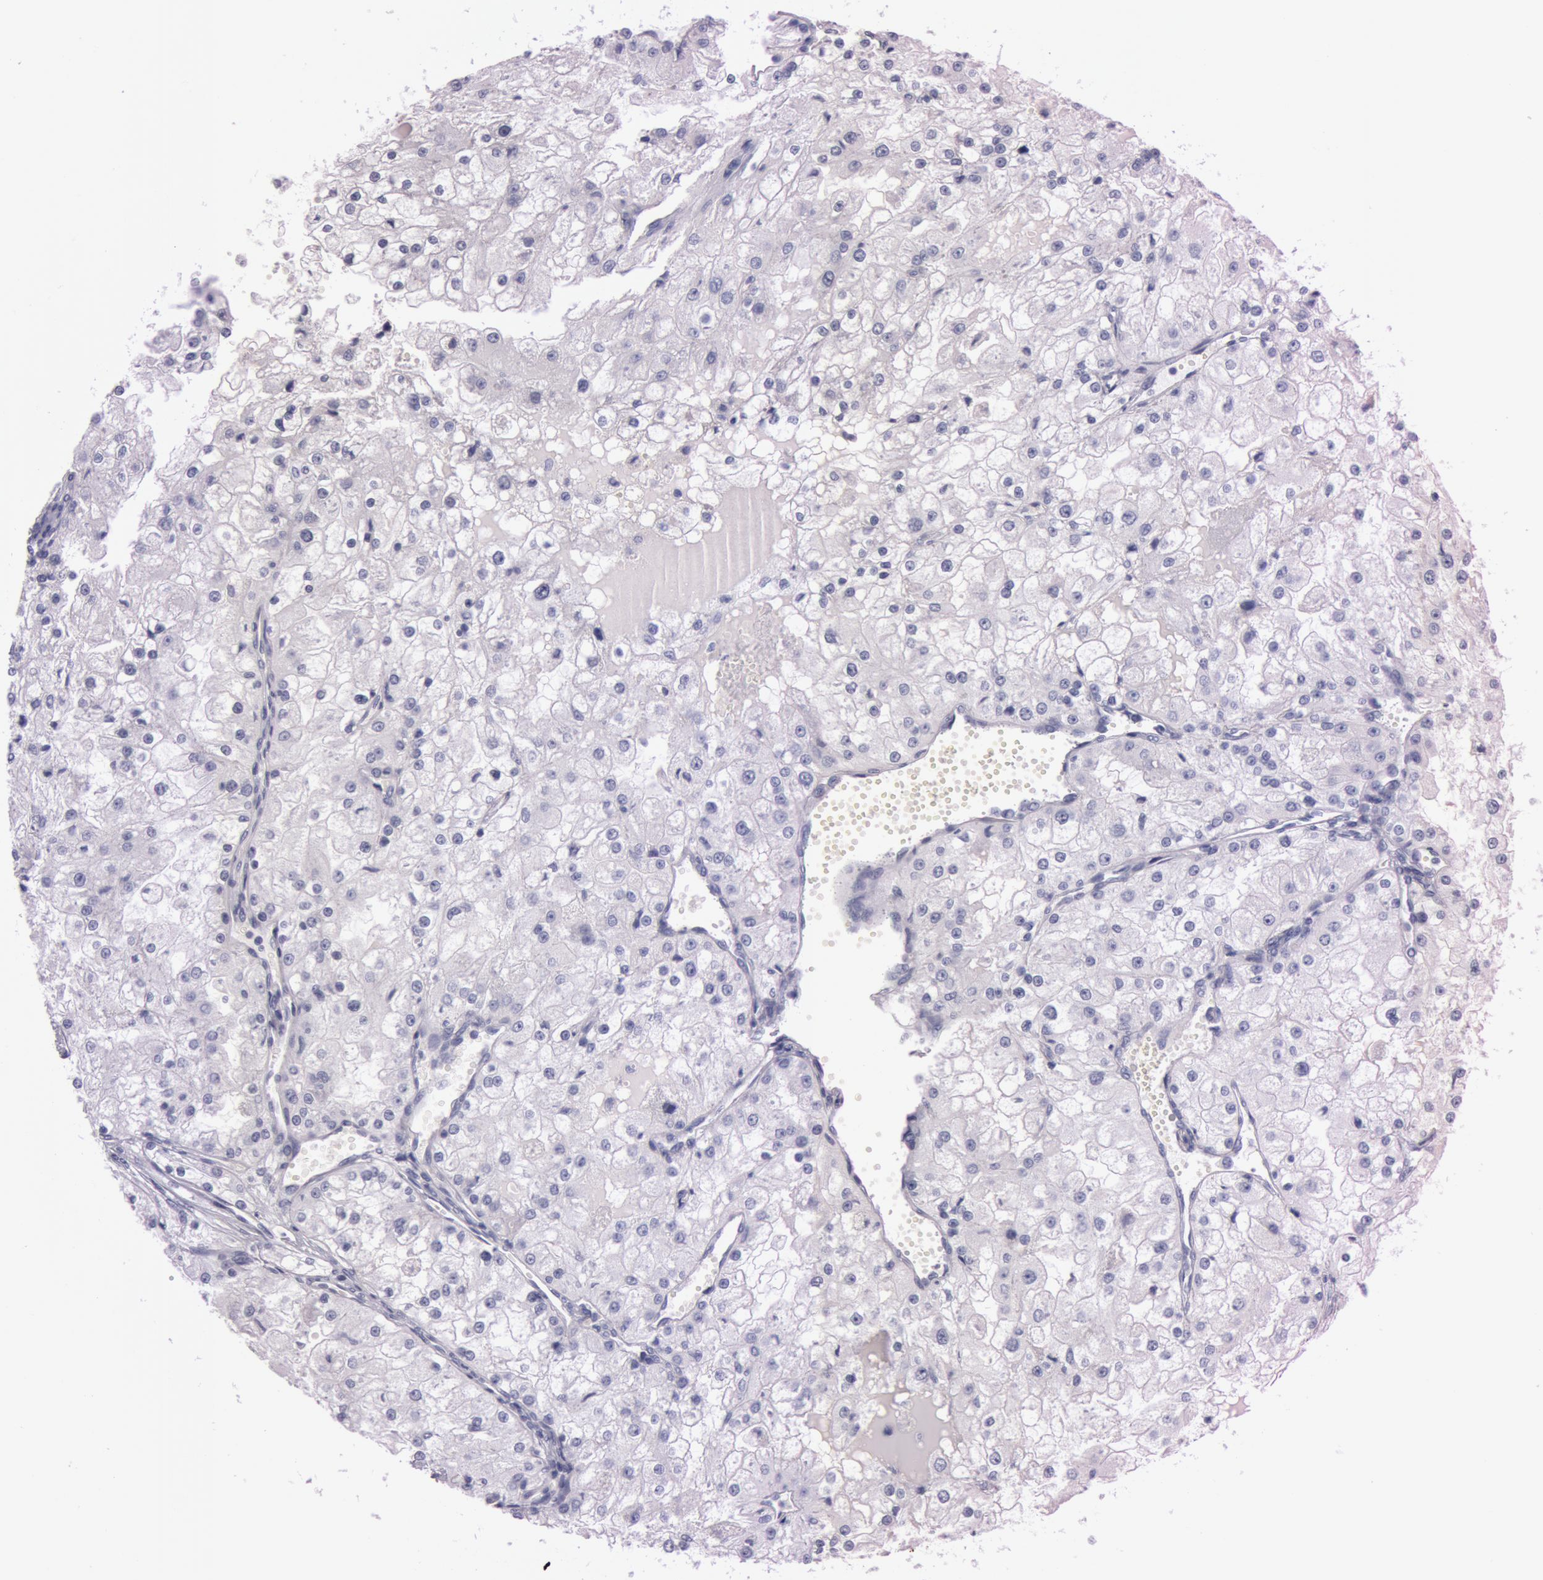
{"staining": {"intensity": "negative", "quantity": "none", "location": "none"}, "tissue": "renal cancer", "cell_type": "Tumor cells", "image_type": "cancer", "snomed": [{"axis": "morphology", "description": "Adenocarcinoma, NOS"}, {"axis": "topography", "description": "Kidney"}], "caption": "Histopathology image shows no significant protein positivity in tumor cells of adenocarcinoma (renal).", "gene": "S100A7", "patient": {"sex": "female", "age": 74}}